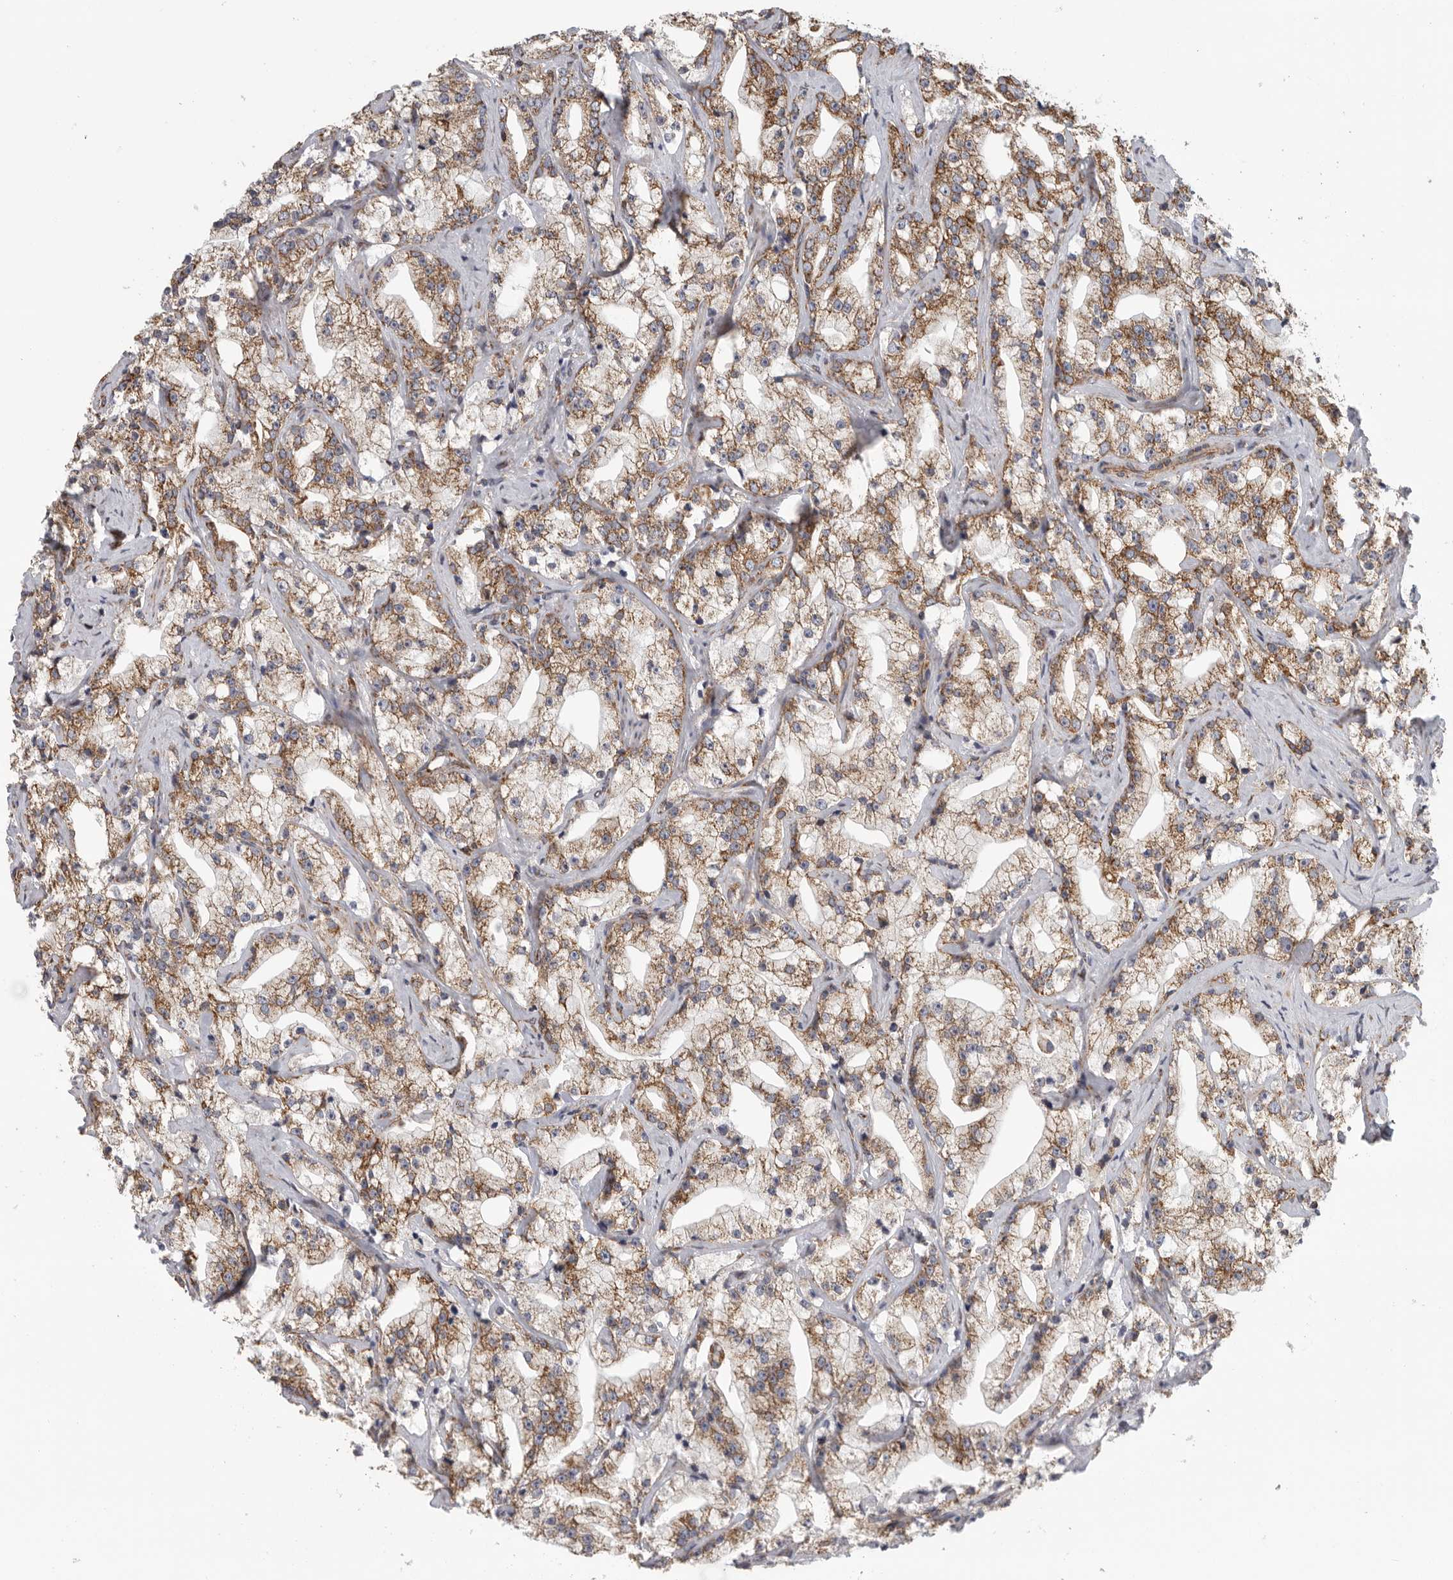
{"staining": {"intensity": "moderate", "quantity": ">75%", "location": "cytoplasmic/membranous"}, "tissue": "prostate cancer", "cell_type": "Tumor cells", "image_type": "cancer", "snomed": [{"axis": "morphology", "description": "Adenocarcinoma, High grade"}, {"axis": "topography", "description": "Prostate"}], "caption": "A brown stain labels moderate cytoplasmic/membranous expression of a protein in prostate high-grade adenocarcinoma tumor cells. (DAB (3,3'-diaminobenzidine) IHC with brightfield microscopy, high magnification).", "gene": "FKBP8", "patient": {"sex": "male", "age": 64}}